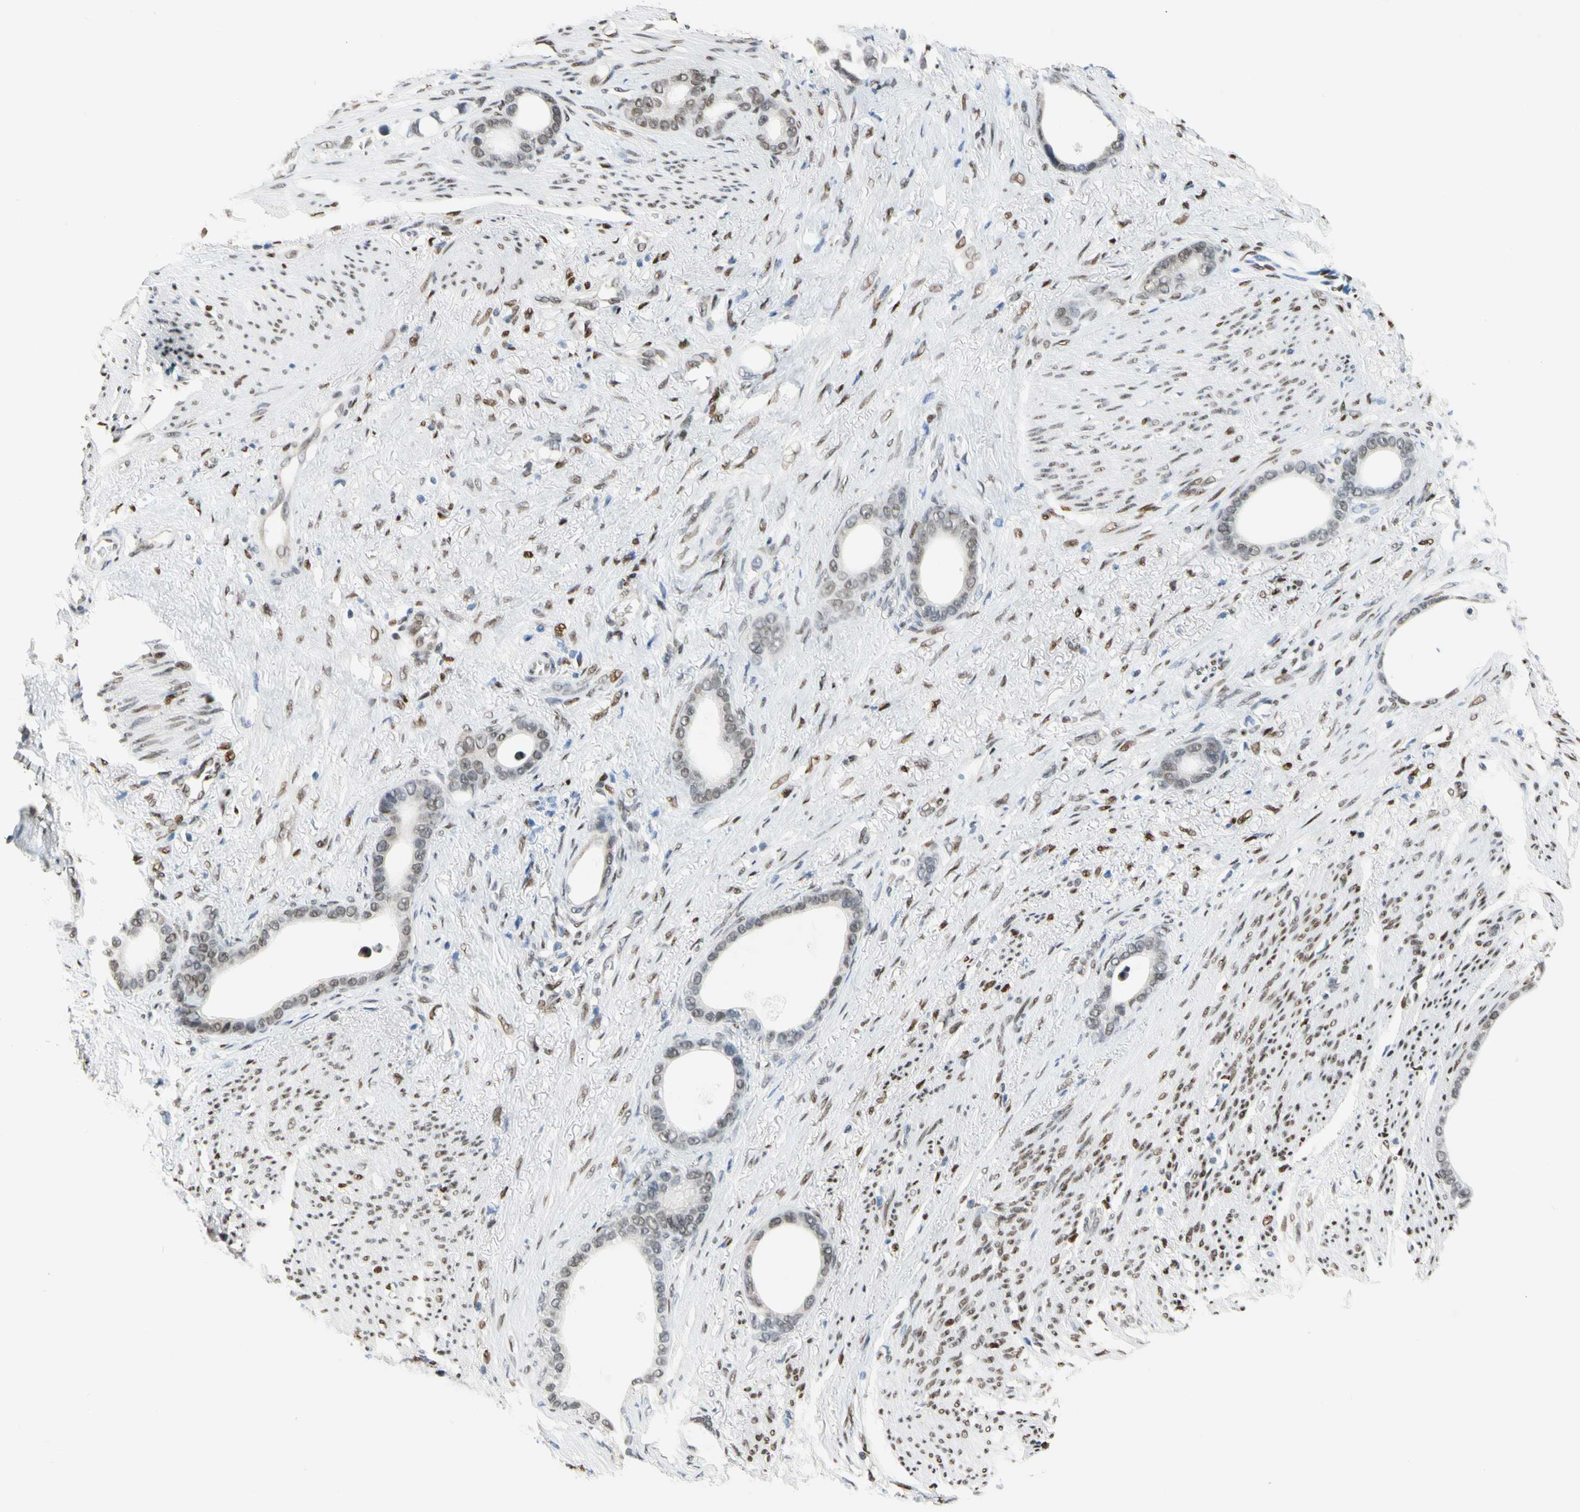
{"staining": {"intensity": "weak", "quantity": "25%-75%", "location": "nuclear"}, "tissue": "stomach cancer", "cell_type": "Tumor cells", "image_type": "cancer", "snomed": [{"axis": "morphology", "description": "Adenocarcinoma, NOS"}, {"axis": "topography", "description": "Stomach"}], "caption": "Immunohistochemical staining of human stomach adenocarcinoma reveals low levels of weak nuclear protein staining in about 25%-75% of tumor cells. (DAB IHC with brightfield microscopy, high magnification).", "gene": "NFIA", "patient": {"sex": "female", "age": 75}}